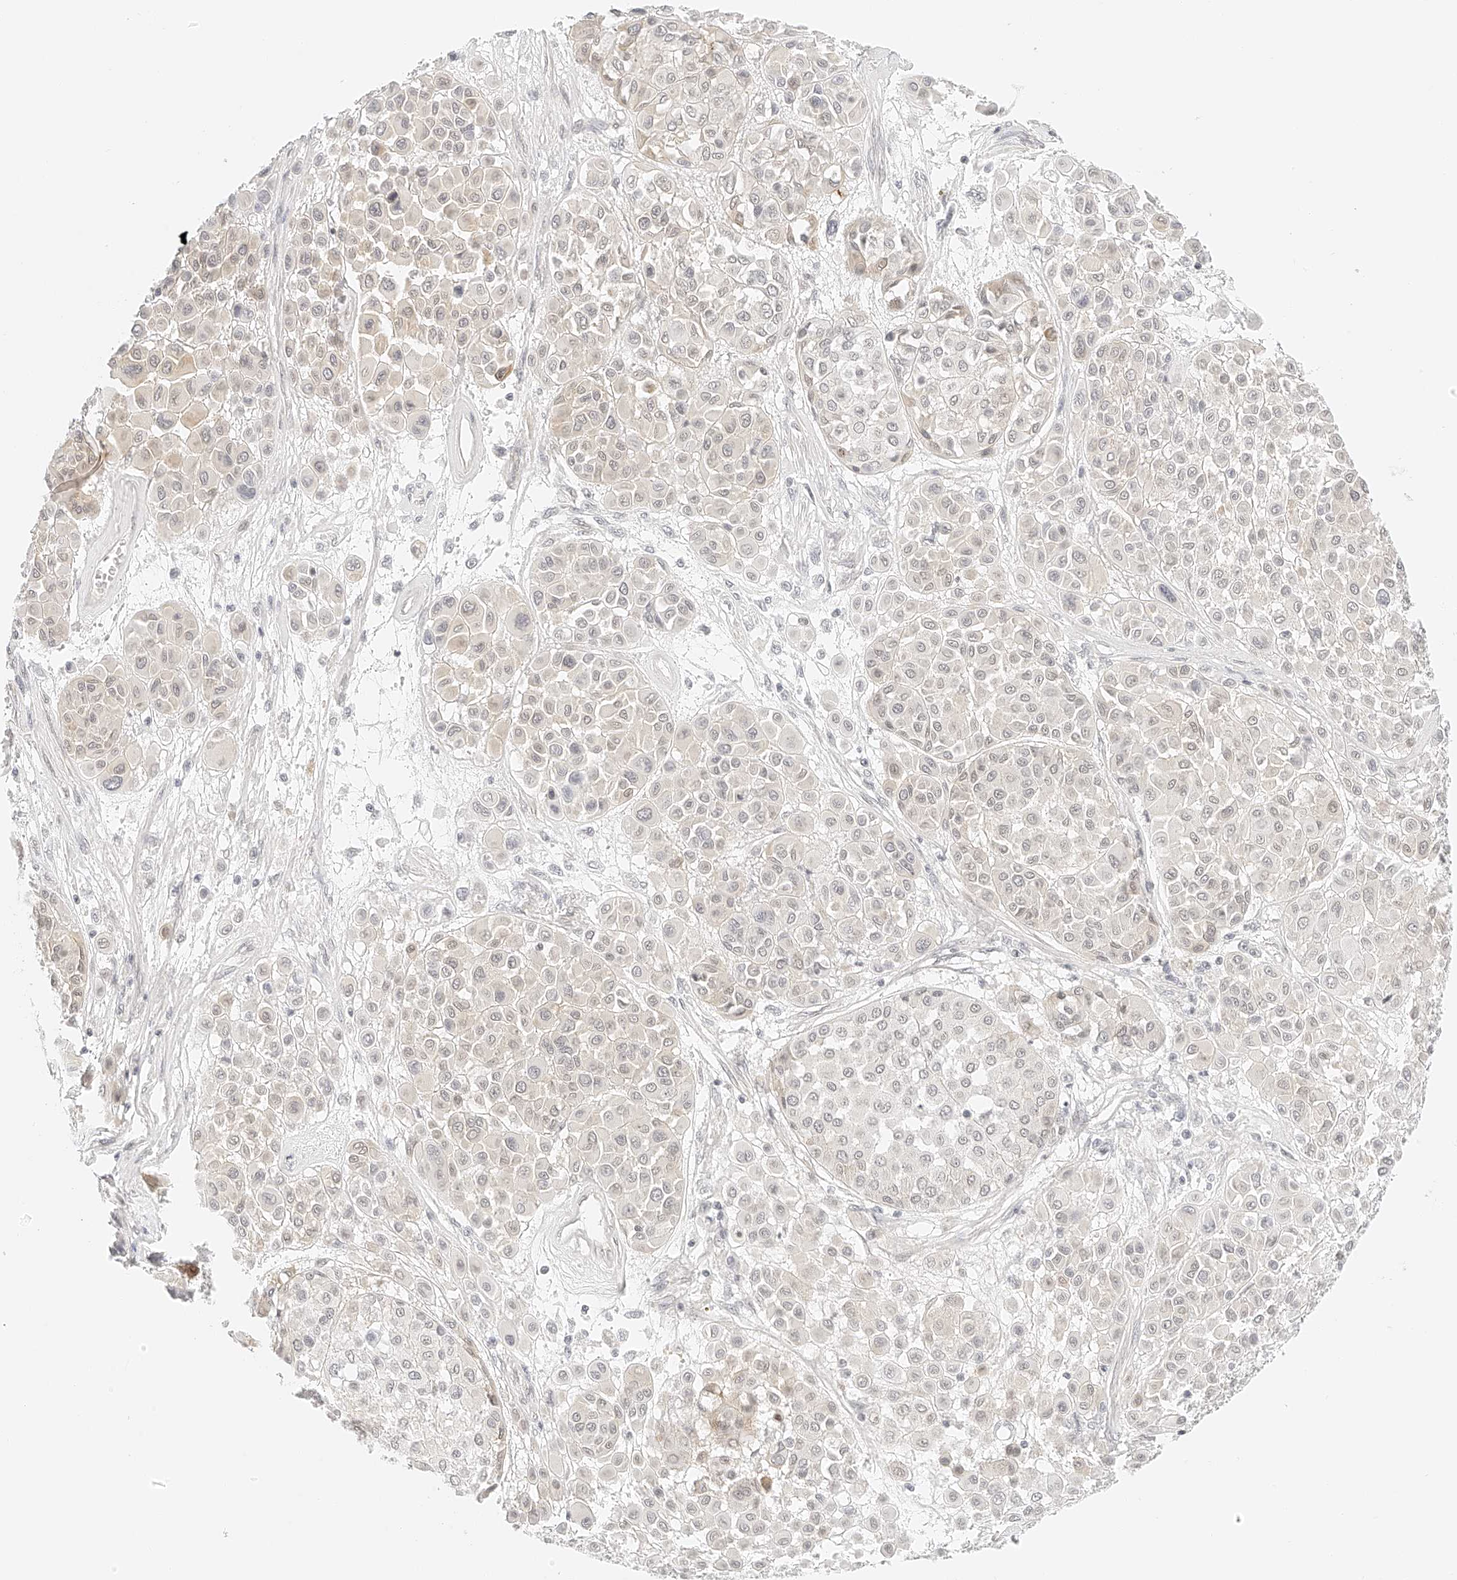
{"staining": {"intensity": "negative", "quantity": "none", "location": "none"}, "tissue": "melanoma", "cell_type": "Tumor cells", "image_type": "cancer", "snomed": [{"axis": "morphology", "description": "Malignant melanoma, Metastatic site"}, {"axis": "topography", "description": "Soft tissue"}], "caption": "Tumor cells show no significant positivity in malignant melanoma (metastatic site).", "gene": "ZFP69", "patient": {"sex": "male", "age": 41}}